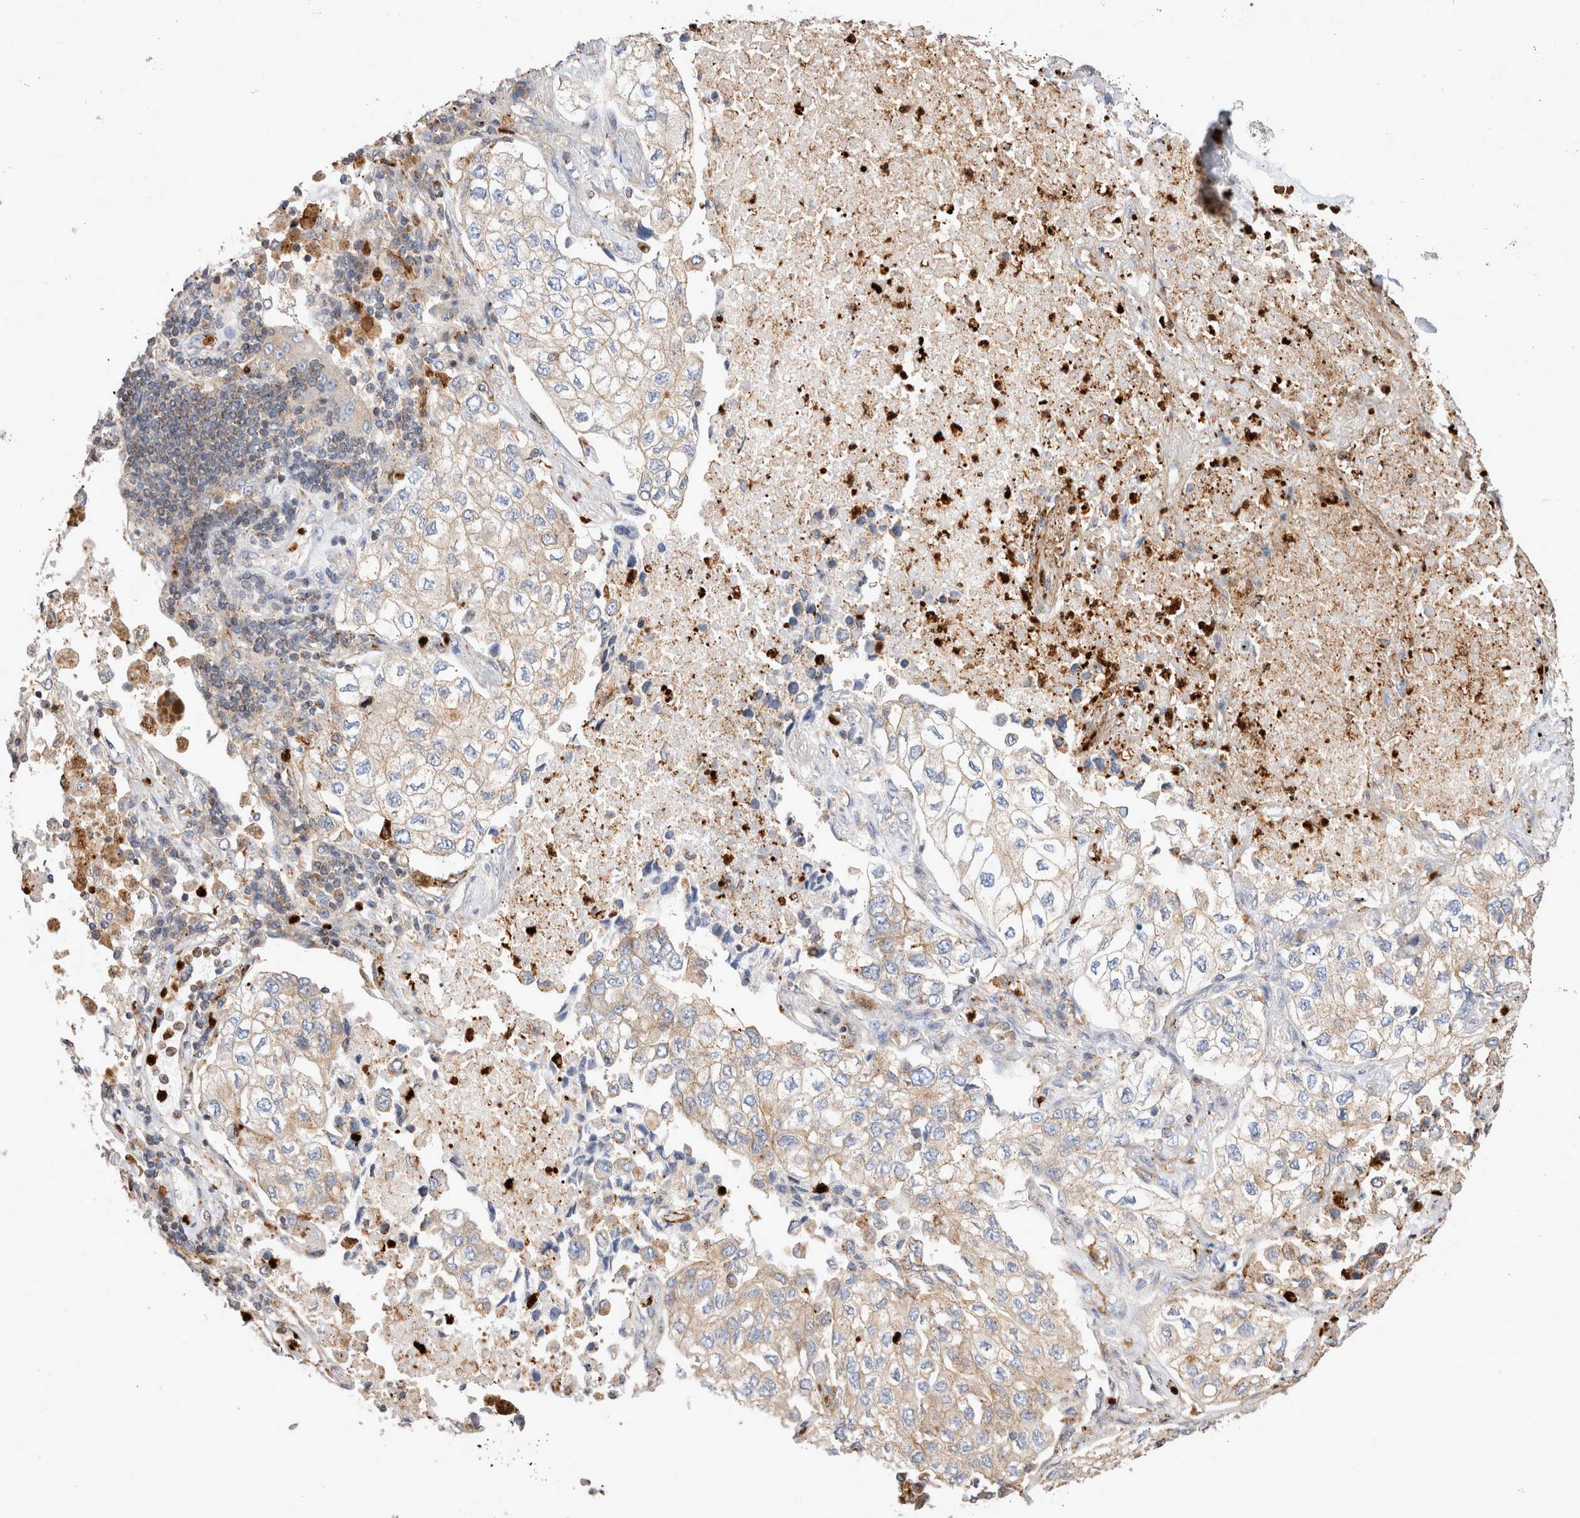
{"staining": {"intensity": "weak", "quantity": "25%-75%", "location": "cytoplasmic/membranous"}, "tissue": "lung cancer", "cell_type": "Tumor cells", "image_type": "cancer", "snomed": [{"axis": "morphology", "description": "Adenocarcinoma, NOS"}, {"axis": "topography", "description": "Lung"}], "caption": "High-magnification brightfield microscopy of lung cancer stained with DAB (brown) and counterstained with hematoxylin (blue). tumor cells exhibit weak cytoplasmic/membranous staining is identified in approximately25%-75% of cells.", "gene": "NXT2", "patient": {"sex": "male", "age": 63}}